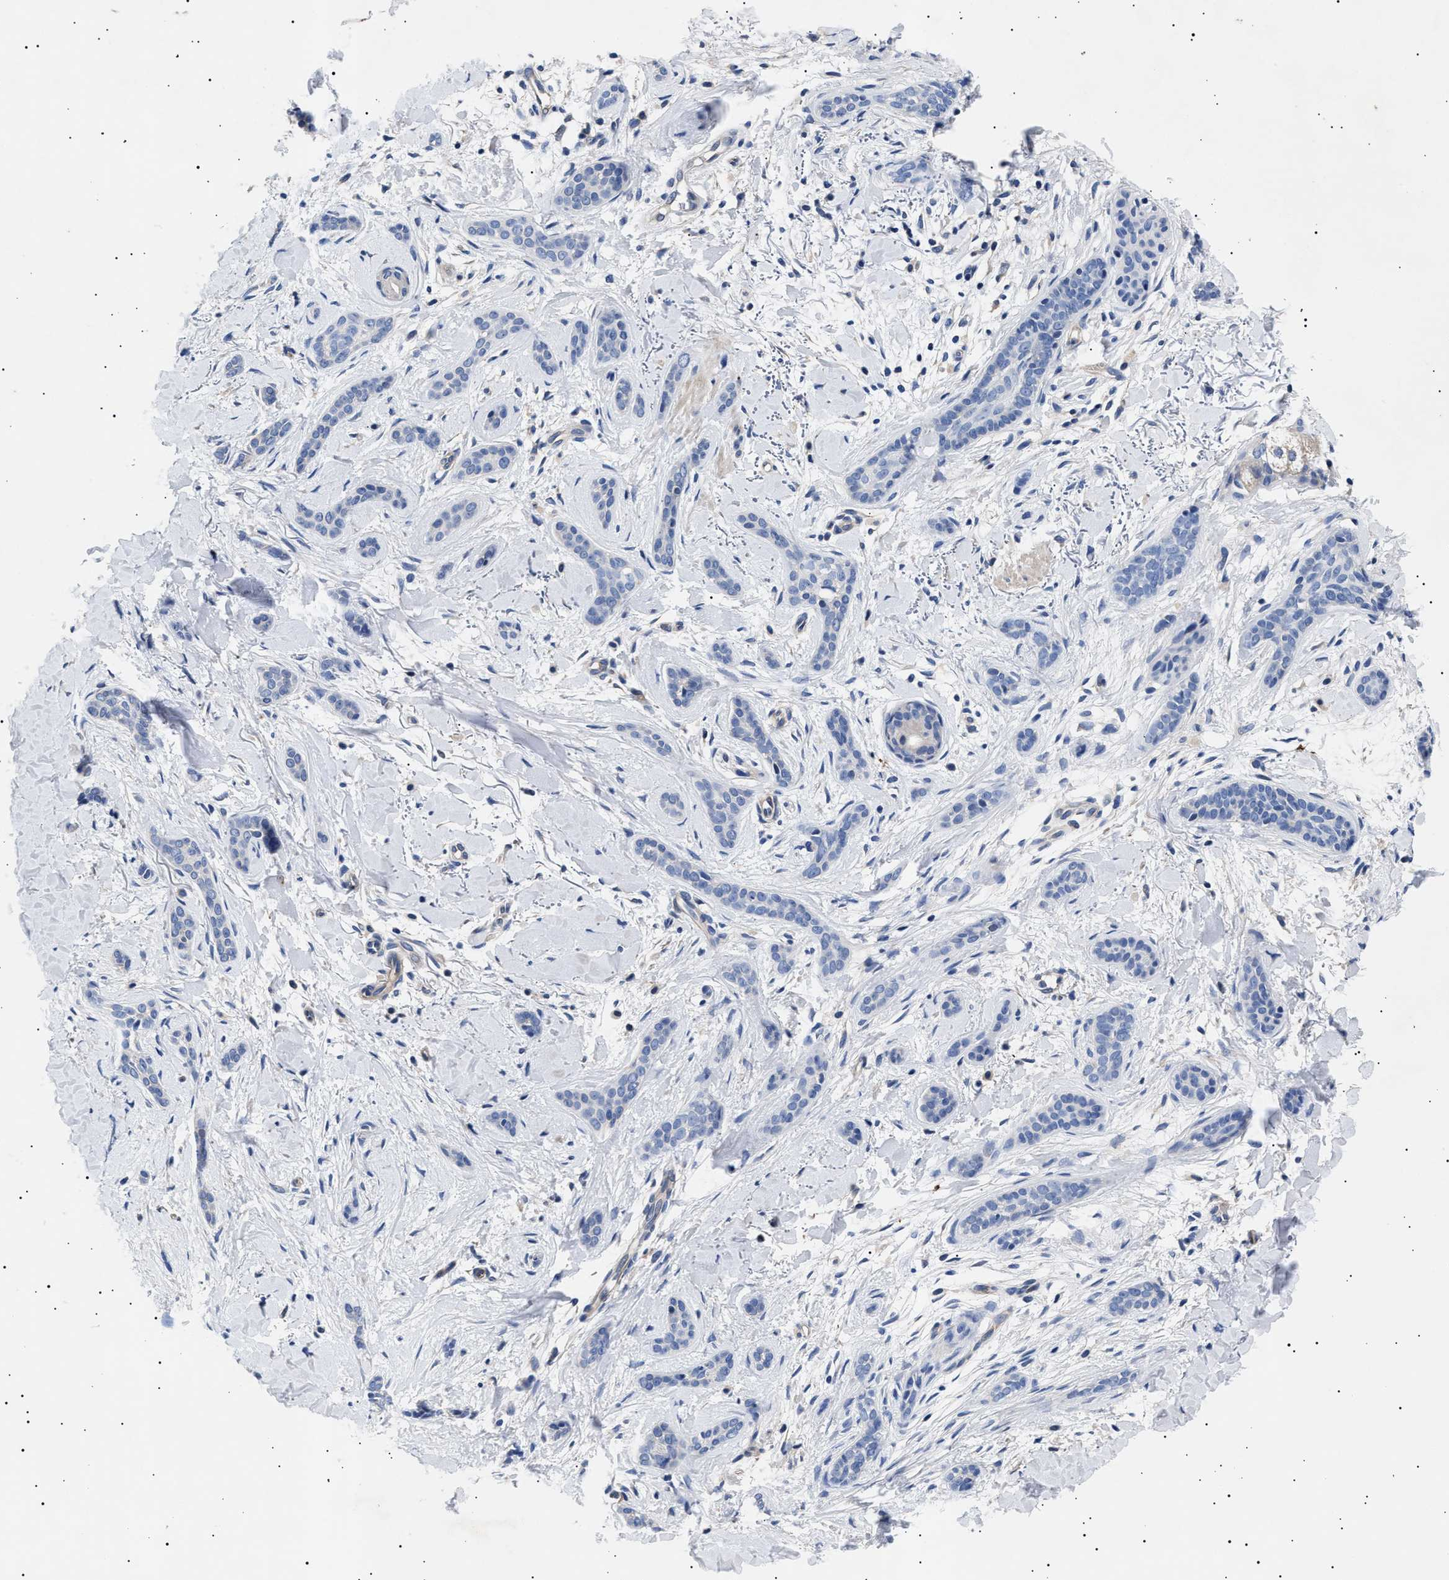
{"staining": {"intensity": "negative", "quantity": "none", "location": "none"}, "tissue": "skin cancer", "cell_type": "Tumor cells", "image_type": "cancer", "snomed": [{"axis": "morphology", "description": "Basal cell carcinoma"}, {"axis": "morphology", "description": "Adnexal tumor, benign"}, {"axis": "topography", "description": "Skin"}], "caption": "Skin cancer (benign adnexal tumor) was stained to show a protein in brown. There is no significant expression in tumor cells.", "gene": "HEMGN", "patient": {"sex": "female", "age": 42}}